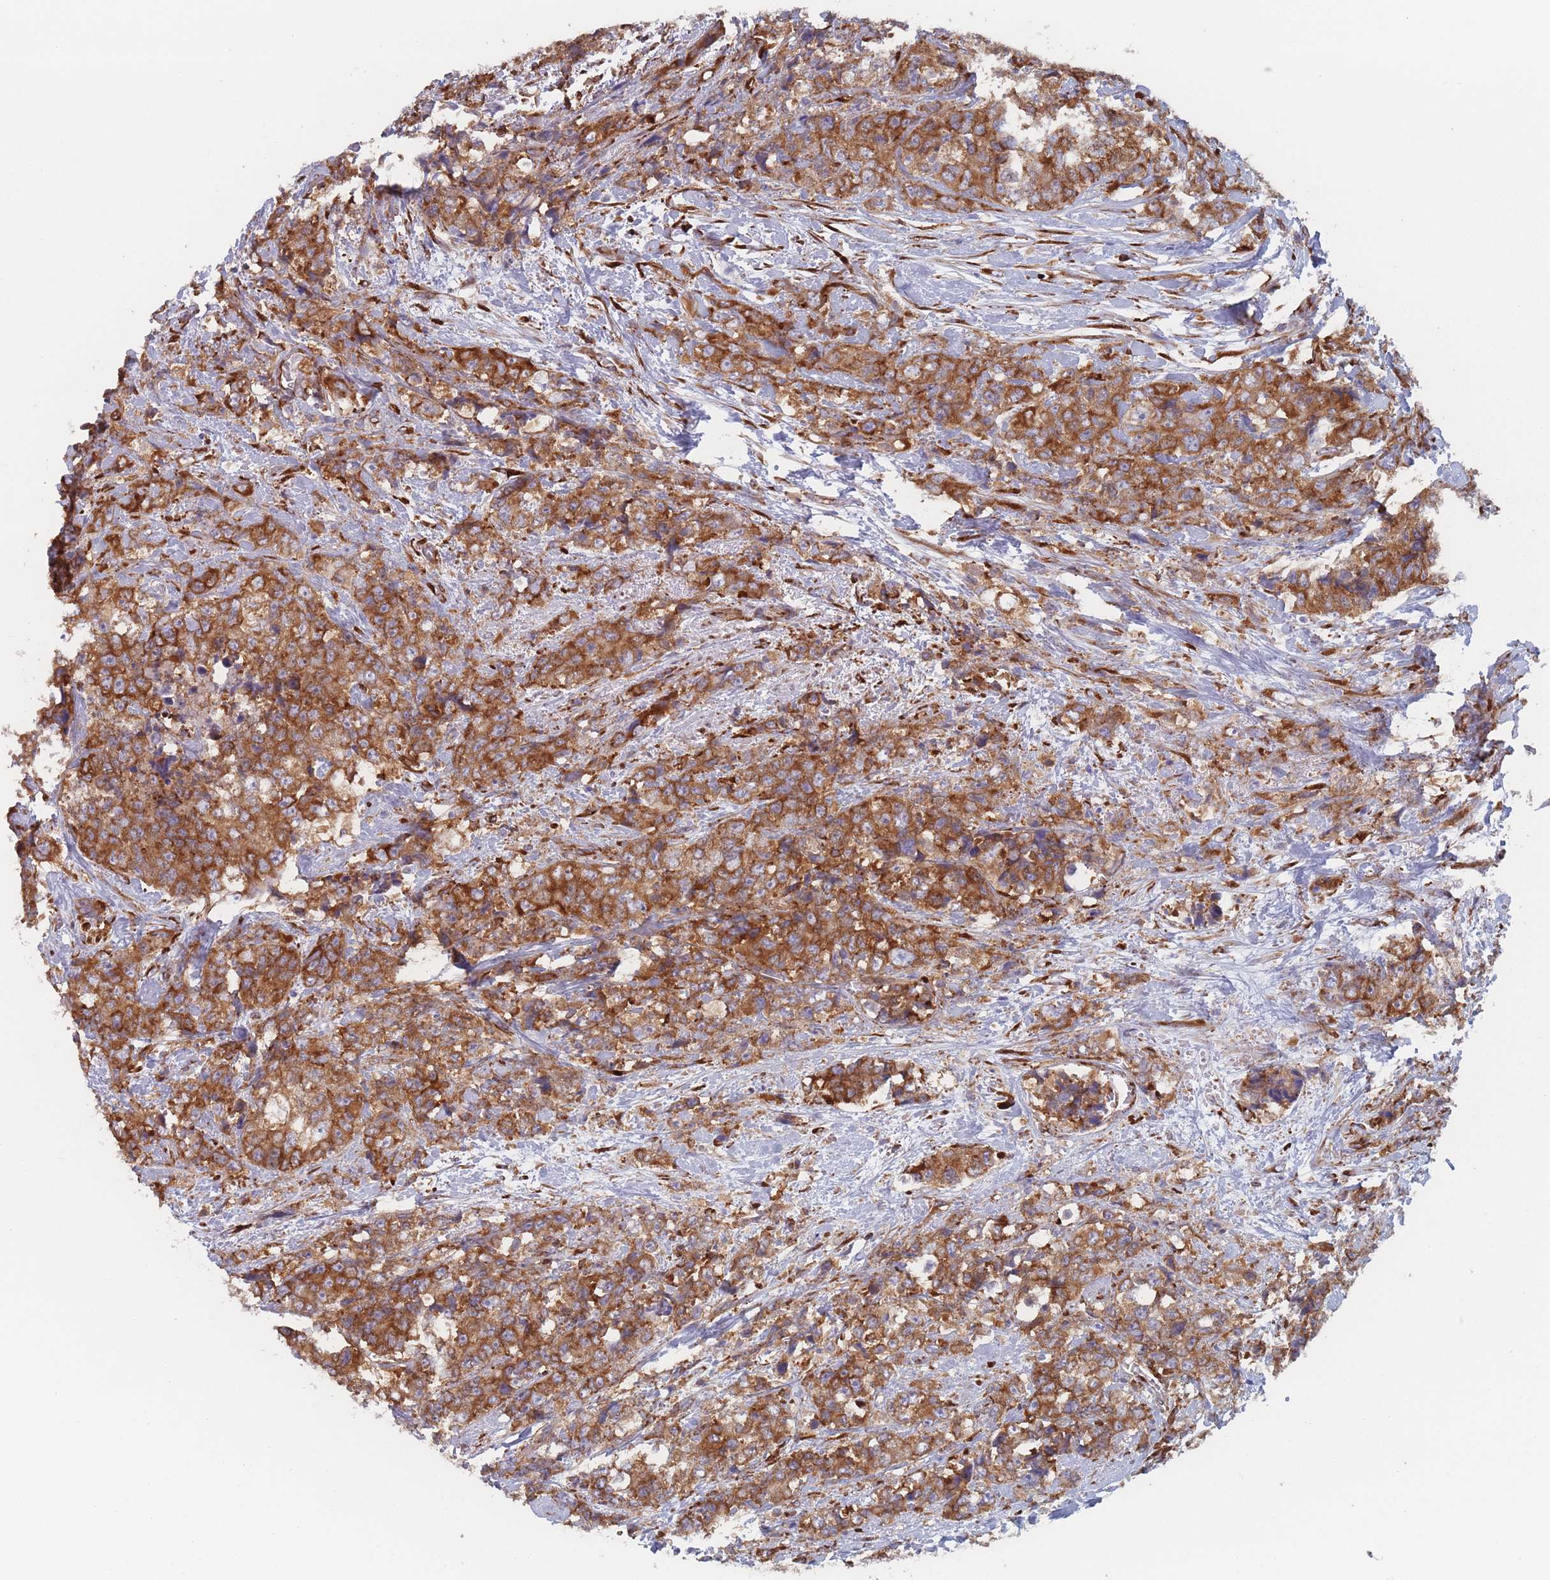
{"staining": {"intensity": "strong", "quantity": ">75%", "location": "cytoplasmic/membranous"}, "tissue": "urothelial cancer", "cell_type": "Tumor cells", "image_type": "cancer", "snomed": [{"axis": "morphology", "description": "Urothelial carcinoma, High grade"}, {"axis": "topography", "description": "Urinary bladder"}], "caption": "Tumor cells exhibit high levels of strong cytoplasmic/membranous staining in approximately >75% of cells in human urothelial cancer.", "gene": "EEF1B2", "patient": {"sex": "female", "age": 78}}